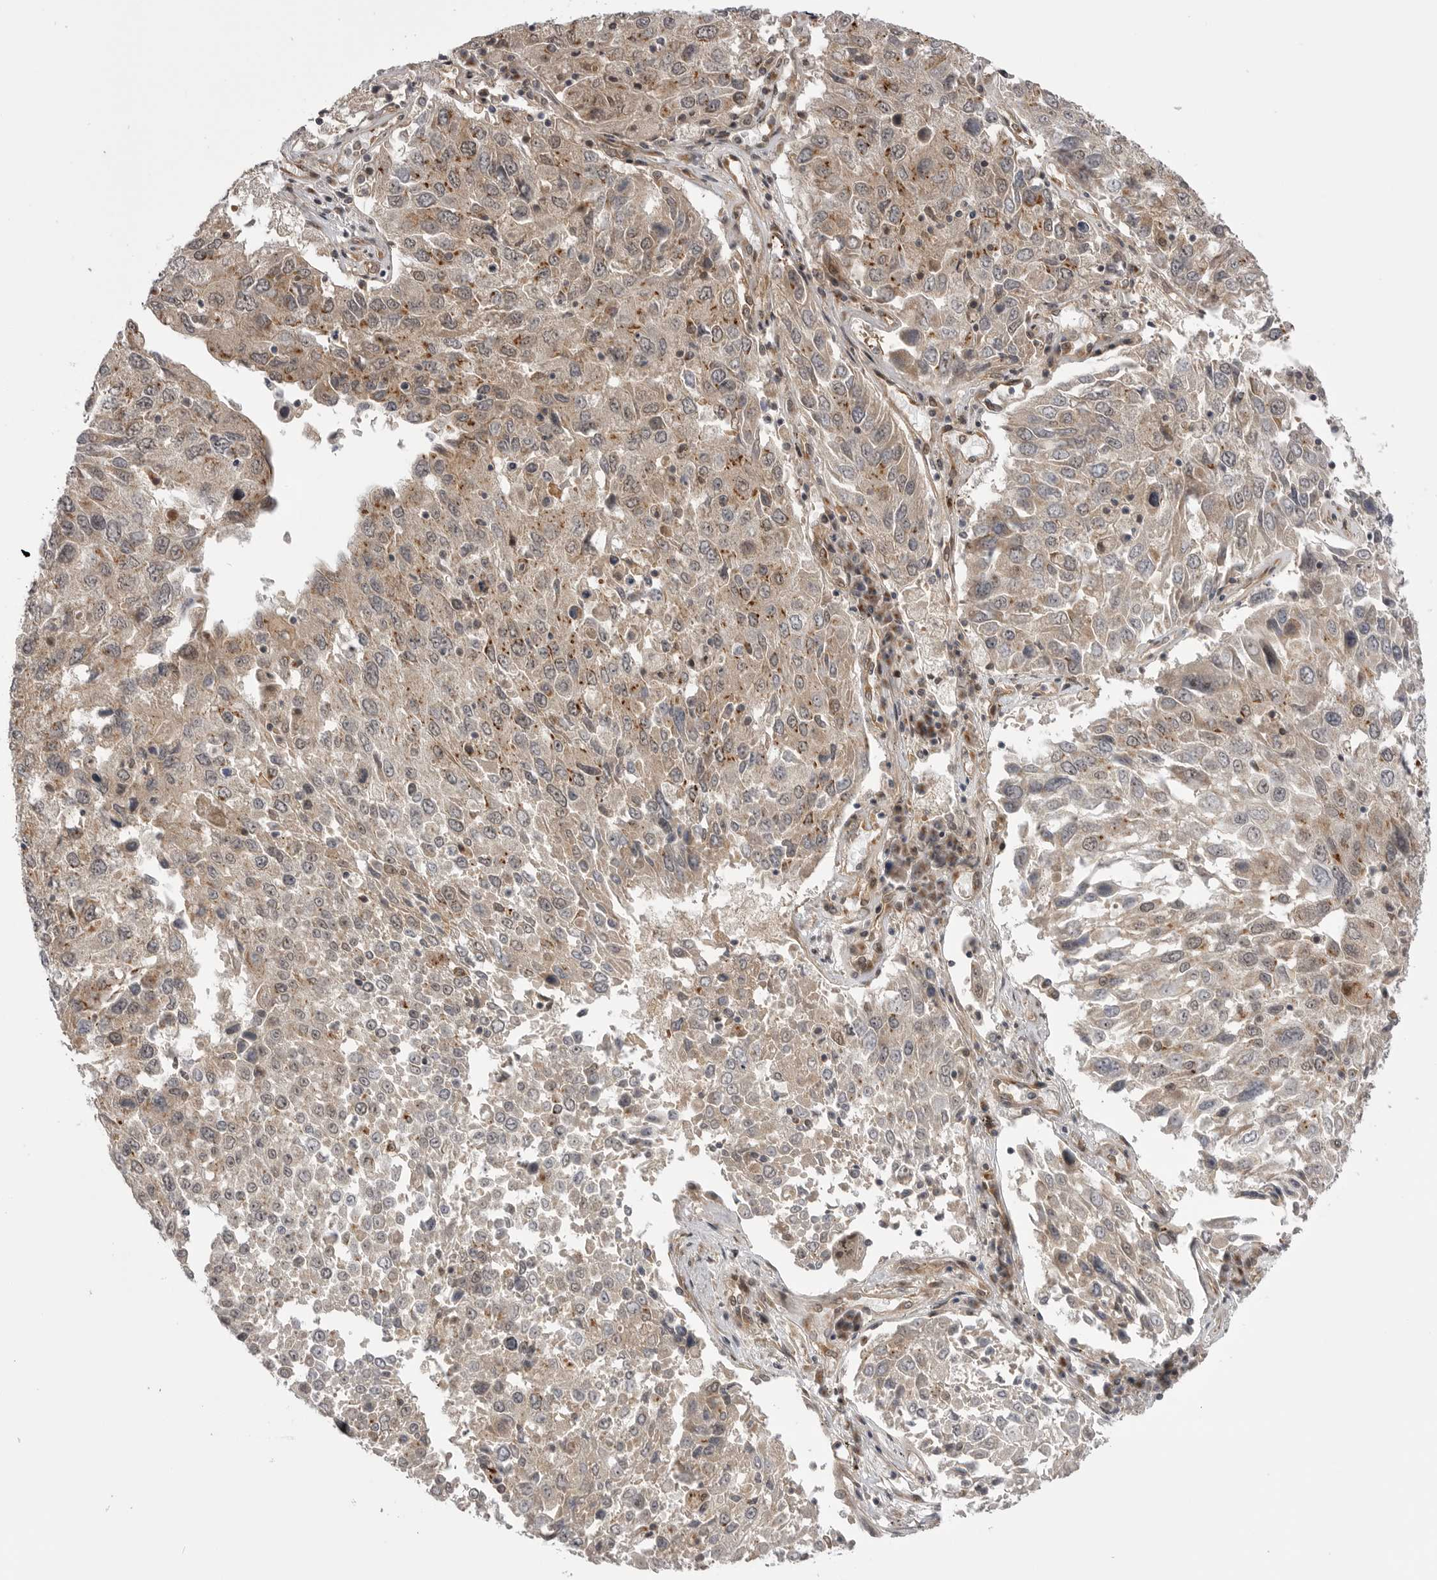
{"staining": {"intensity": "moderate", "quantity": ">75%", "location": "cytoplasmic/membranous"}, "tissue": "lung cancer", "cell_type": "Tumor cells", "image_type": "cancer", "snomed": [{"axis": "morphology", "description": "Squamous cell carcinoma, NOS"}, {"axis": "topography", "description": "Lung"}], "caption": "Human lung cancer (squamous cell carcinoma) stained with a protein marker reveals moderate staining in tumor cells.", "gene": "PDCL", "patient": {"sex": "male", "age": 65}}